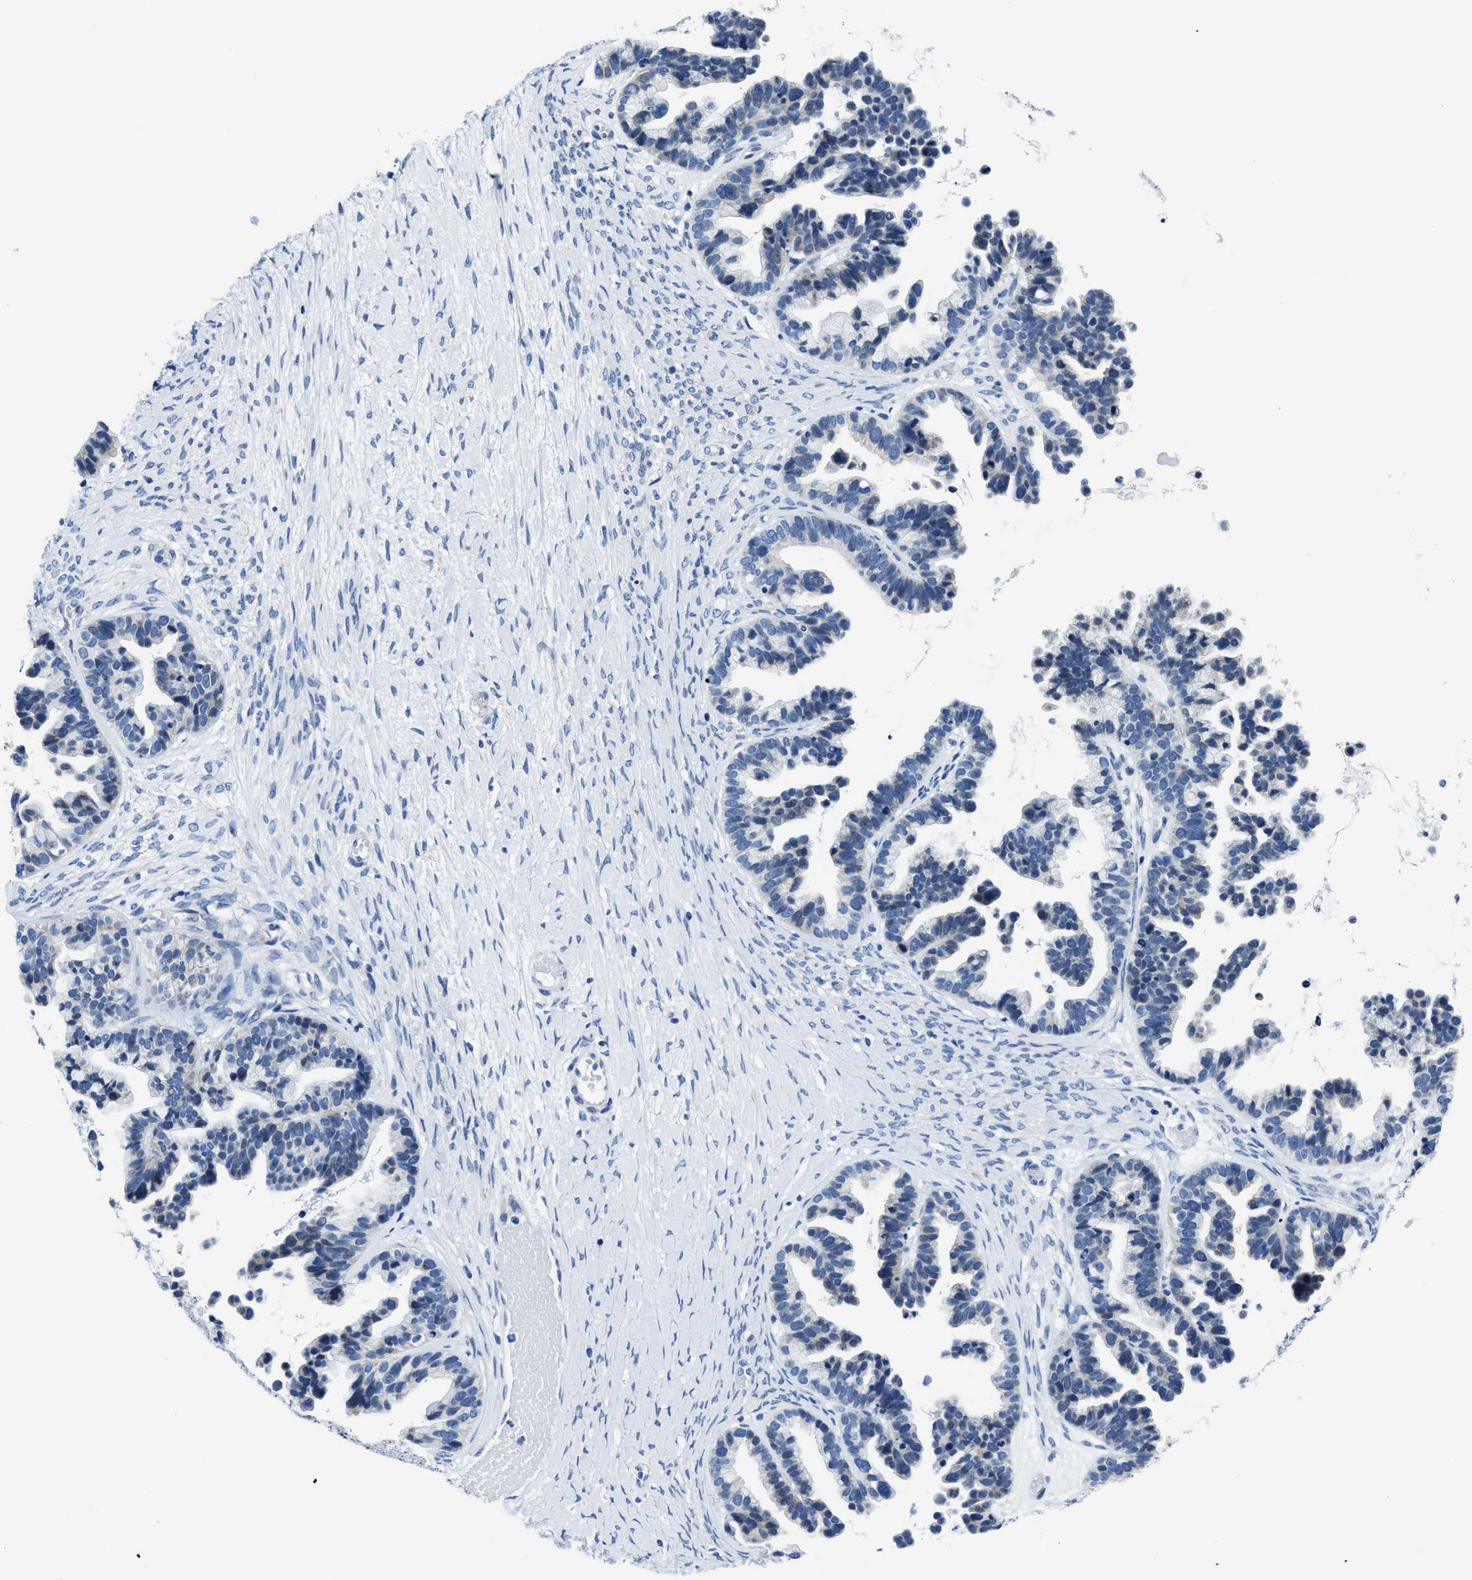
{"staining": {"intensity": "negative", "quantity": "none", "location": "none"}, "tissue": "ovarian cancer", "cell_type": "Tumor cells", "image_type": "cancer", "snomed": [{"axis": "morphology", "description": "Cystadenocarcinoma, serous, NOS"}, {"axis": "topography", "description": "Ovary"}], "caption": "An IHC micrograph of serous cystadenocarcinoma (ovarian) is shown. There is no staining in tumor cells of serous cystadenocarcinoma (ovarian).", "gene": "ASZ1", "patient": {"sex": "female", "age": 56}}